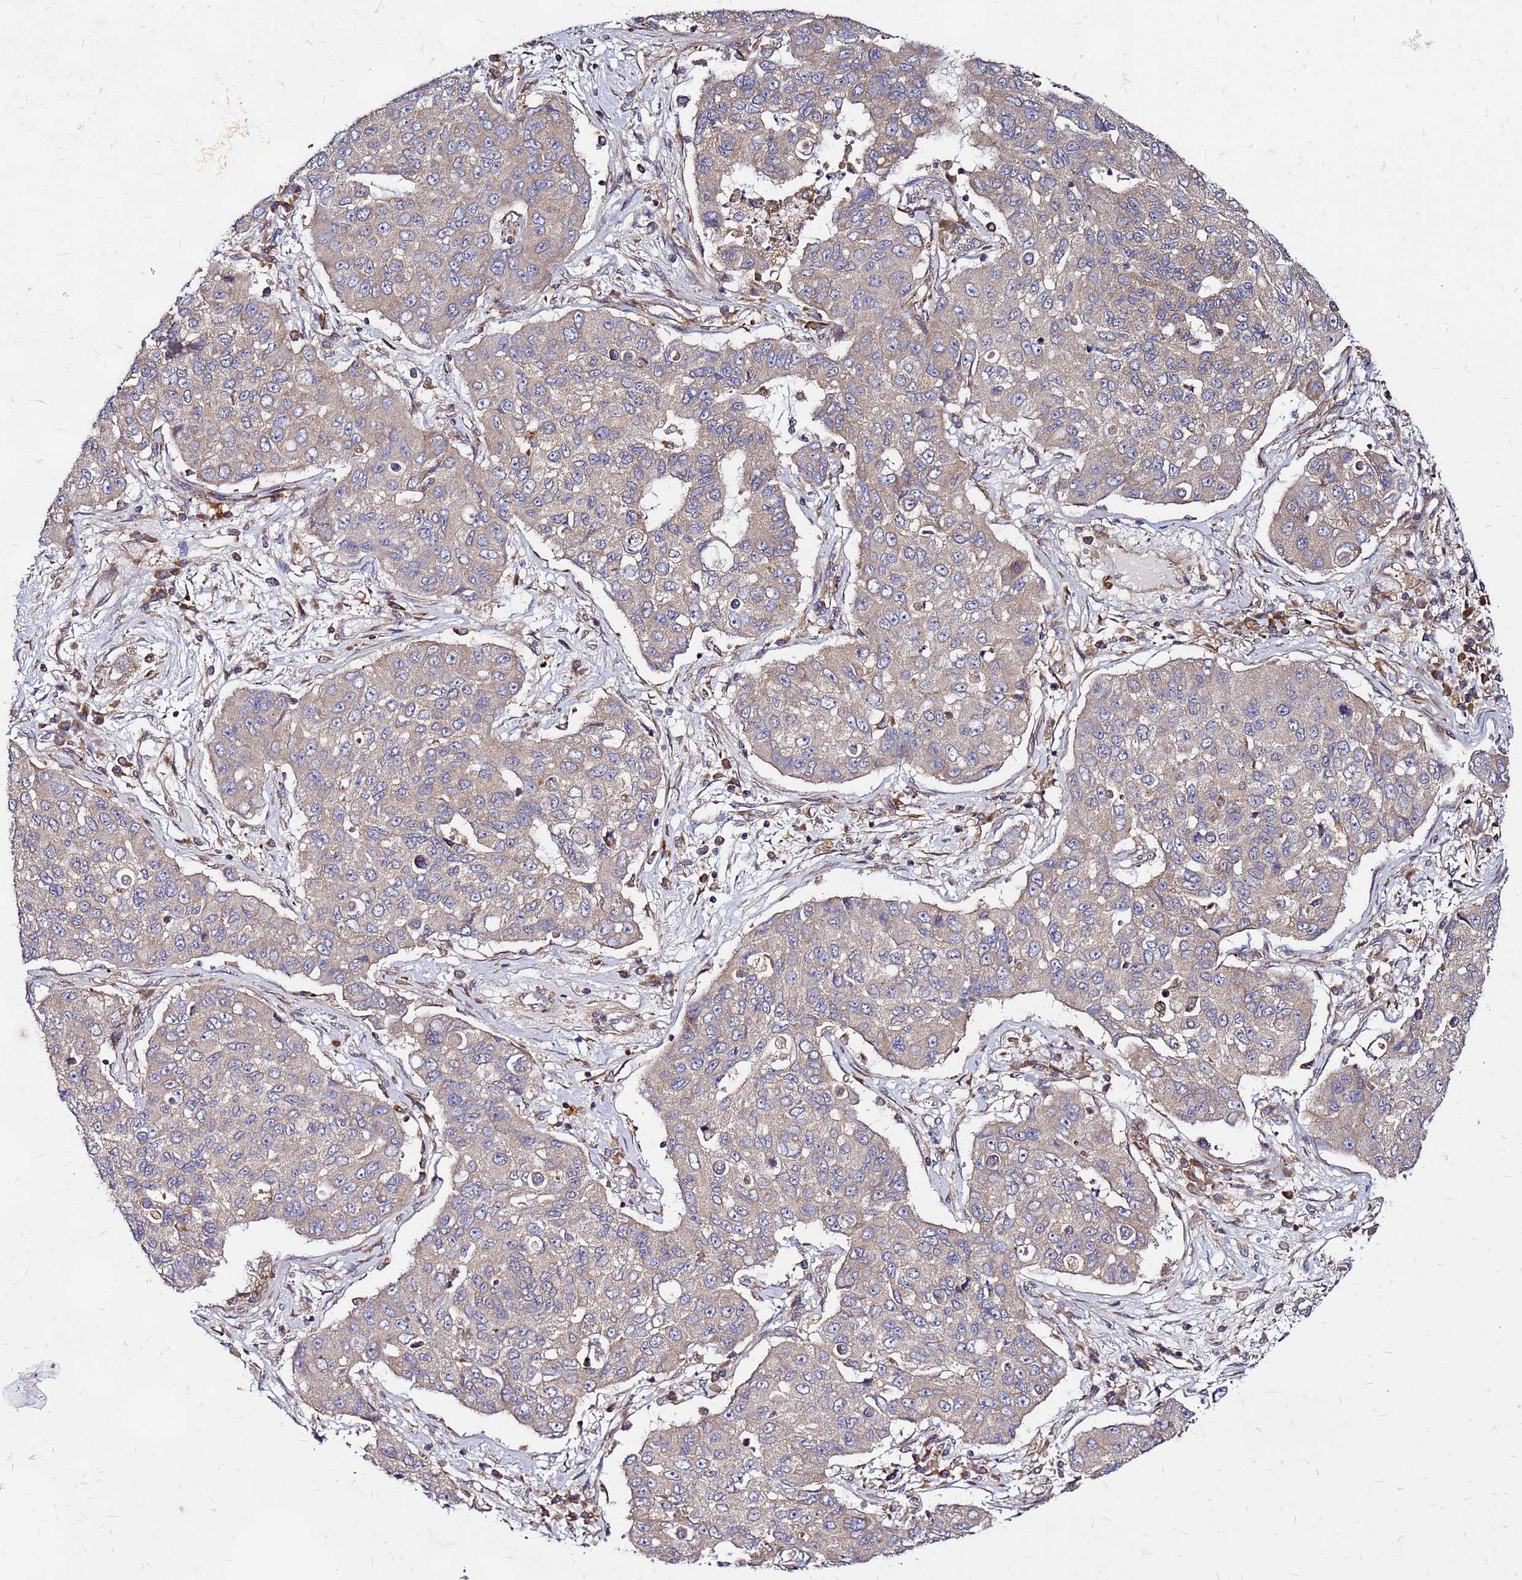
{"staining": {"intensity": "negative", "quantity": "none", "location": "none"}, "tissue": "lung cancer", "cell_type": "Tumor cells", "image_type": "cancer", "snomed": [{"axis": "morphology", "description": "Squamous cell carcinoma, NOS"}, {"axis": "topography", "description": "Lung"}], "caption": "This is a micrograph of immunohistochemistry (IHC) staining of lung squamous cell carcinoma, which shows no staining in tumor cells.", "gene": "CYBC1", "patient": {"sex": "male", "age": 74}}